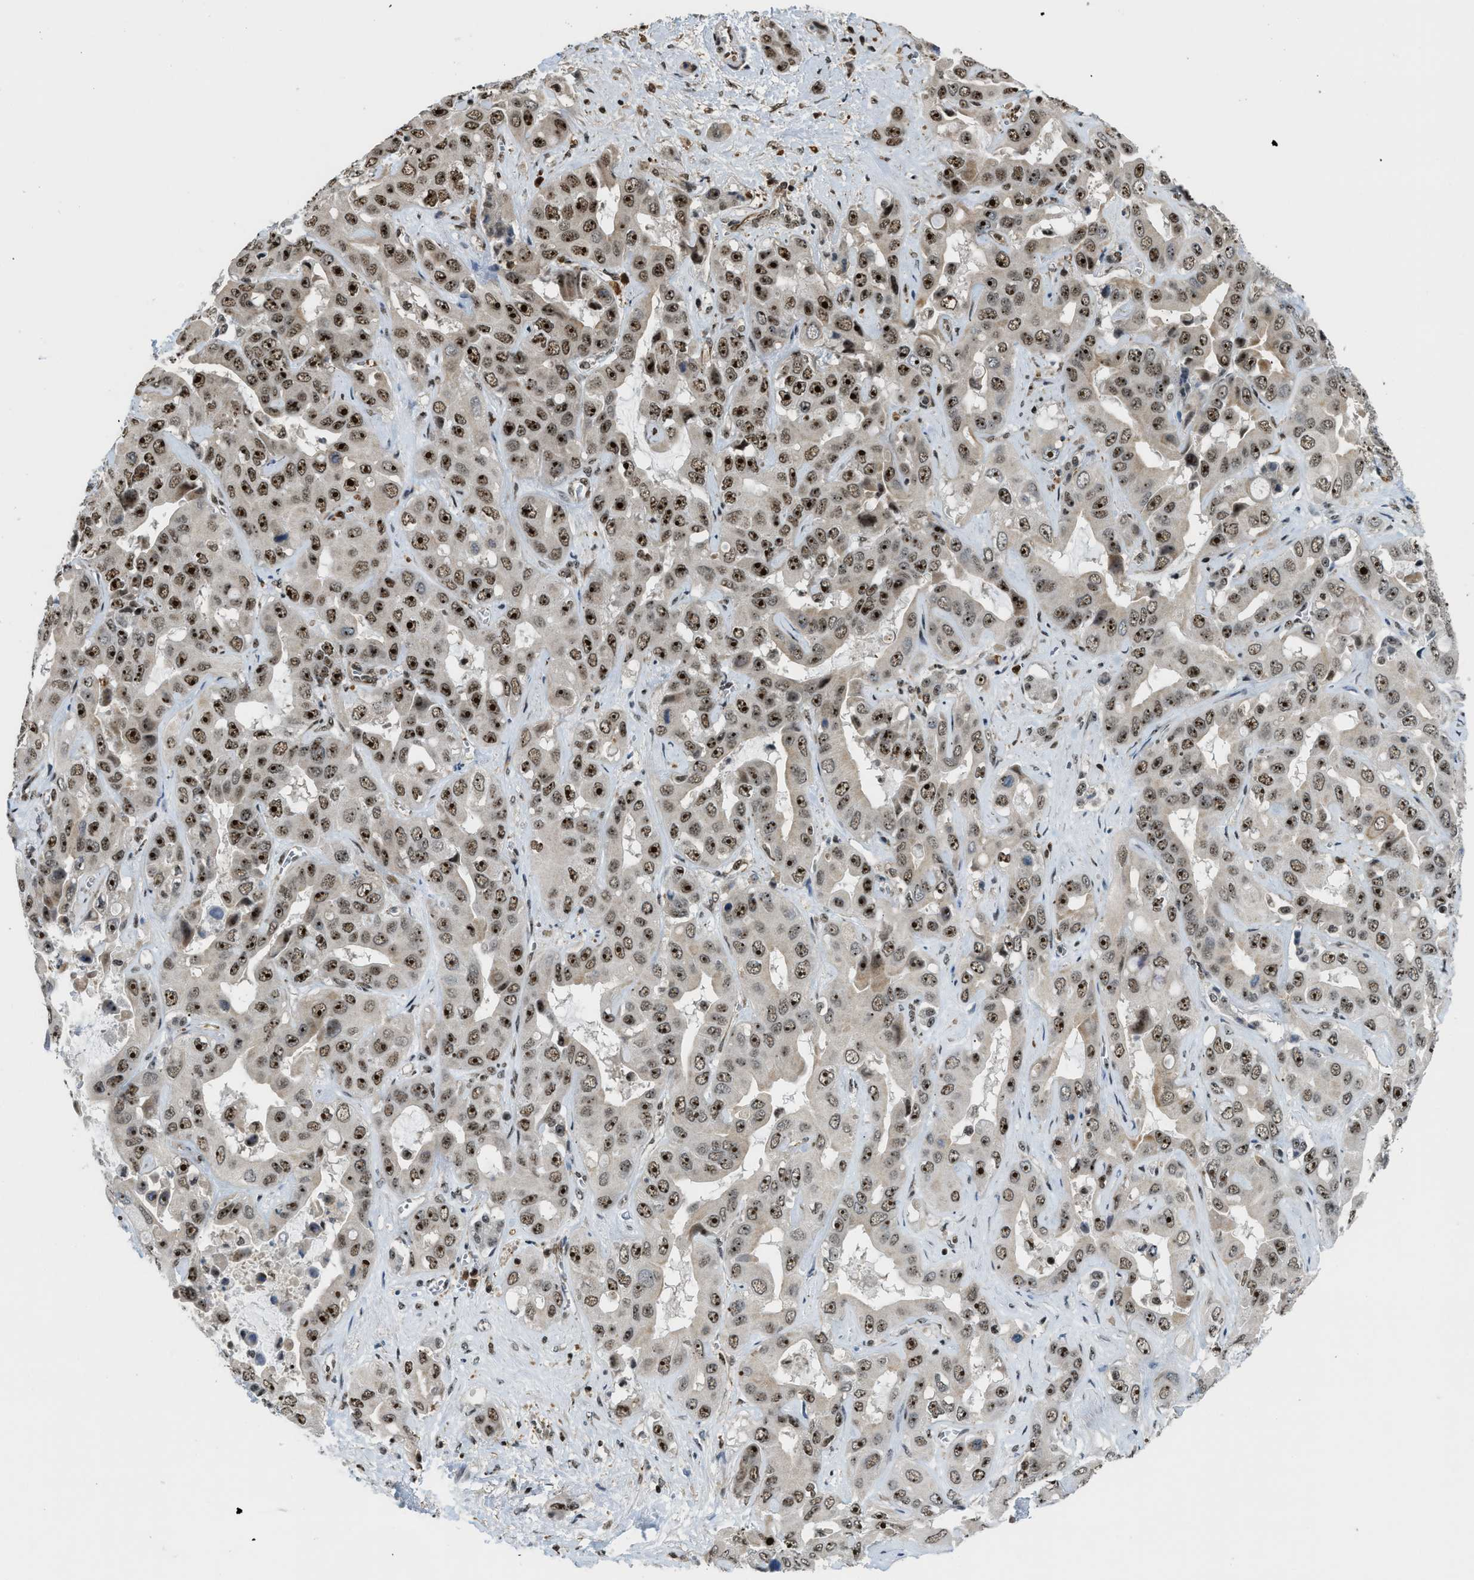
{"staining": {"intensity": "strong", "quantity": ">75%", "location": "nuclear"}, "tissue": "liver cancer", "cell_type": "Tumor cells", "image_type": "cancer", "snomed": [{"axis": "morphology", "description": "Cholangiocarcinoma"}, {"axis": "topography", "description": "Liver"}], "caption": "Liver cancer (cholangiocarcinoma) stained with immunohistochemistry displays strong nuclear staining in approximately >75% of tumor cells.", "gene": "E2F1", "patient": {"sex": "female", "age": 52}}